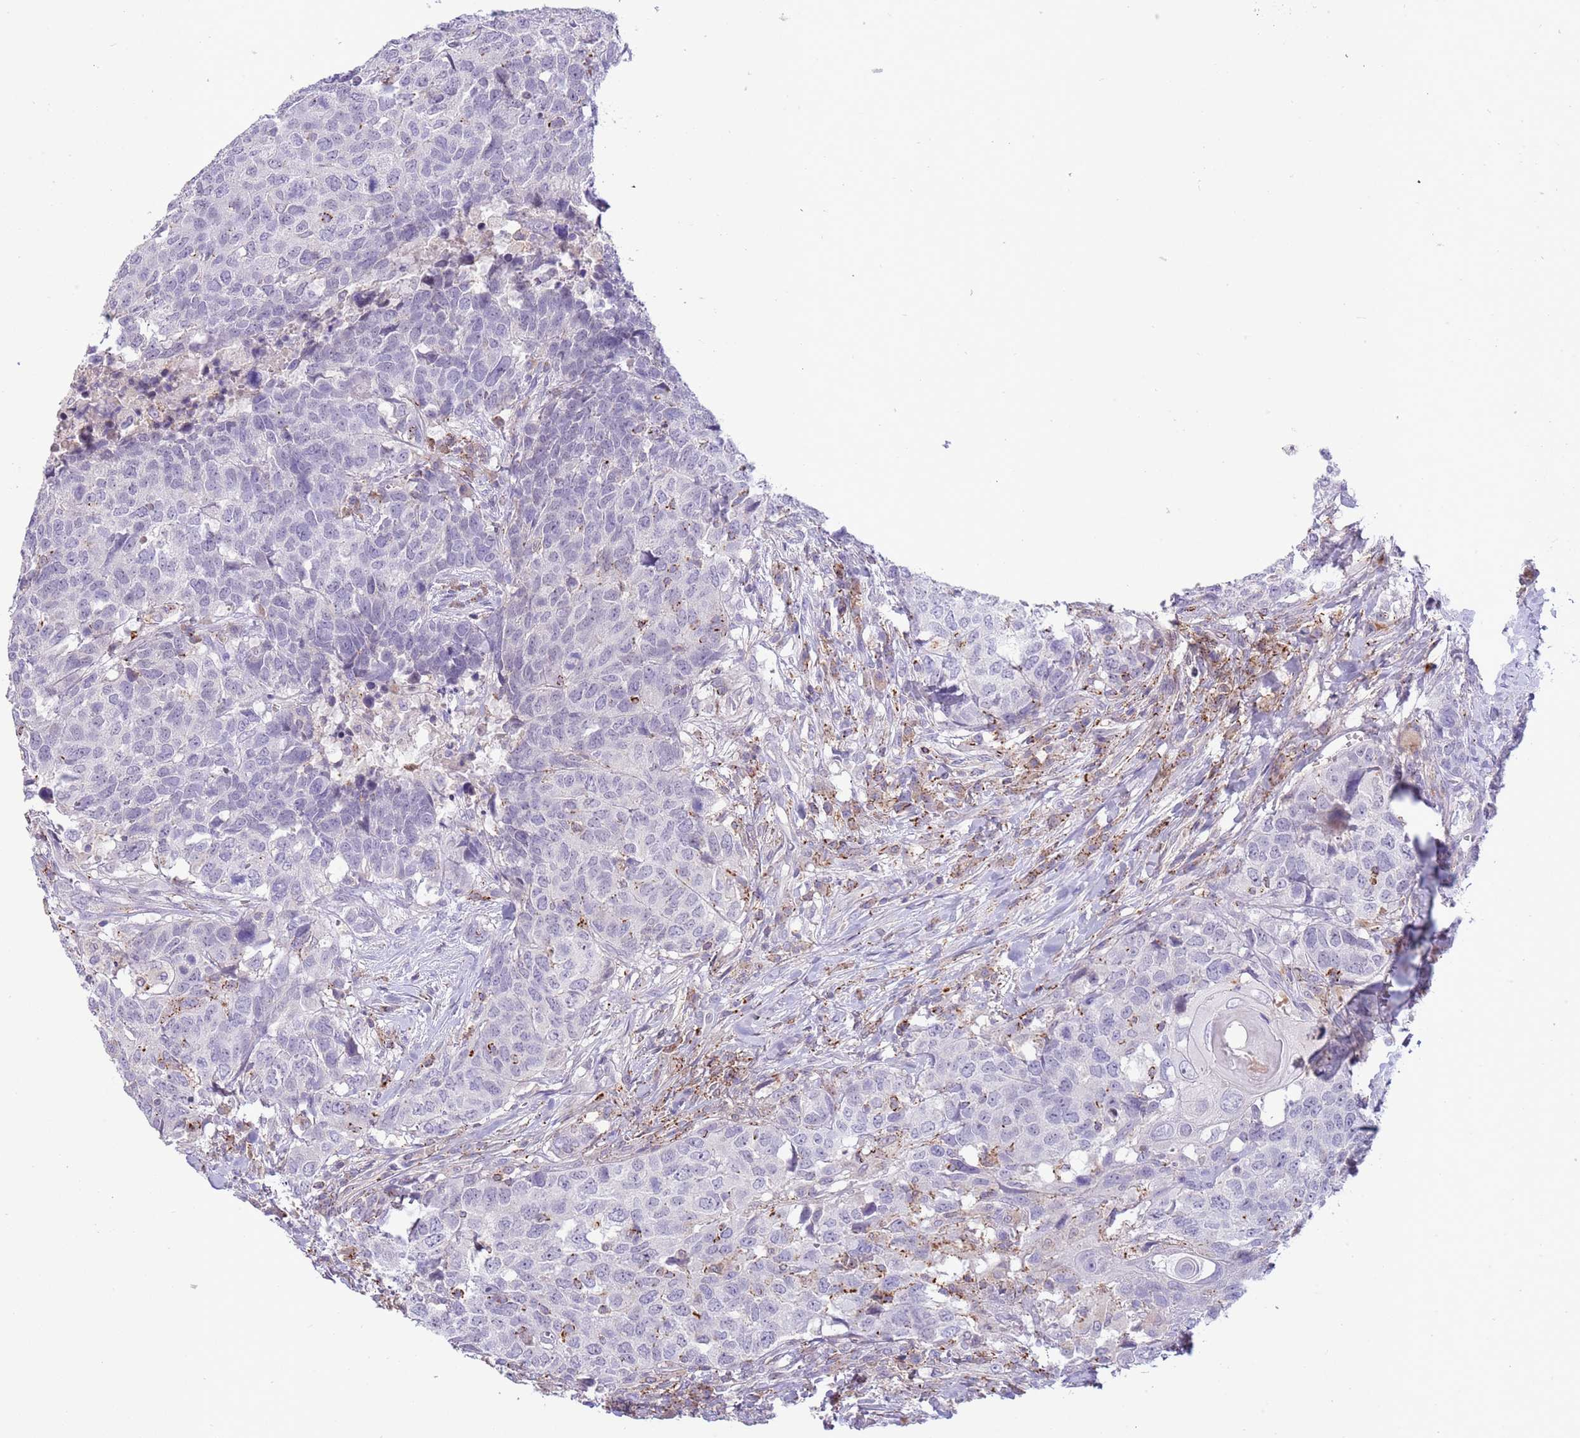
{"staining": {"intensity": "negative", "quantity": "none", "location": "none"}, "tissue": "head and neck cancer", "cell_type": "Tumor cells", "image_type": "cancer", "snomed": [{"axis": "morphology", "description": "Normal tissue, NOS"}, {"axis": "morphology", "description": "Squamous cell carcinoma, NOS"}, {"axis": "topography", "description": "Skeletal muscle"}, {"axis": "topography", "description": "Vascular tissue"}, {"axis": "topography", "description": "Peripheral nerve tissue"}, {"axis": "topography", "description": "Head-Neck"}], "caption": "Tumor cells show no significant expression in head and neck cancer (squamous cell carcinoma).", "gene": "ABHD17A", "patient": {"sex": "male", "age": 66}}